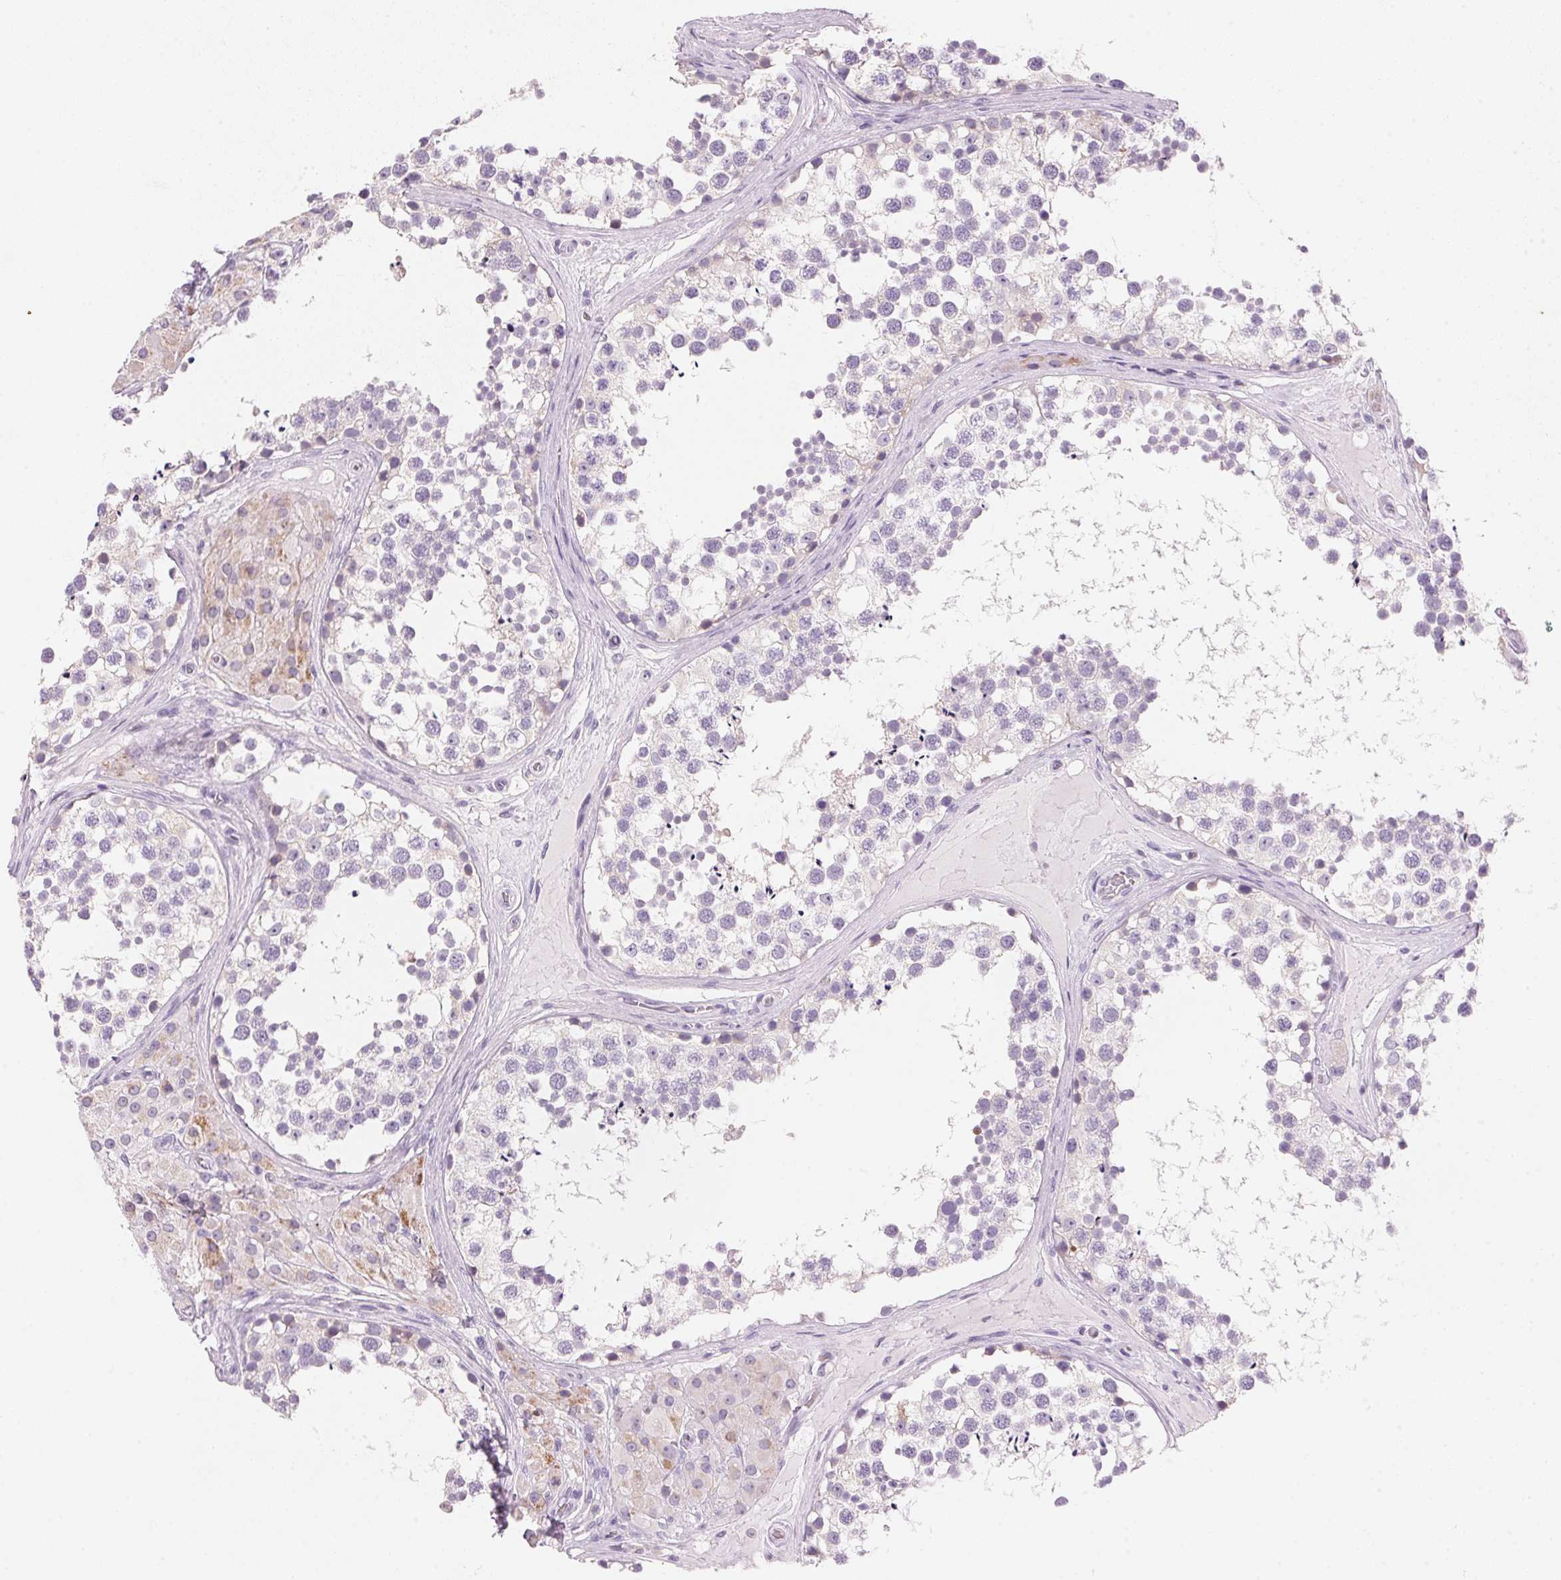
{"staining": {"intensity": "negative", "quantity": "none", "location": "none"}, "tissue": "testis", "cell_type": "Cells in seminiferous ducts", "image_type": "normal", "snomed": [{"axis": "morphology", "description": "Normal tissue, NOS"}, {"axis": "morphology", "description": "Seminoma, NOS"}, {"axis": "topography", "description": "Testis"}], "caption": "Protein analysis of unremarkable testis displays no significant staining in cells in seminiferous ducts. (DAB IHC, high magnification).", "gene": "CYP11B1", "patient": {"sex": "male", "age": 65}}